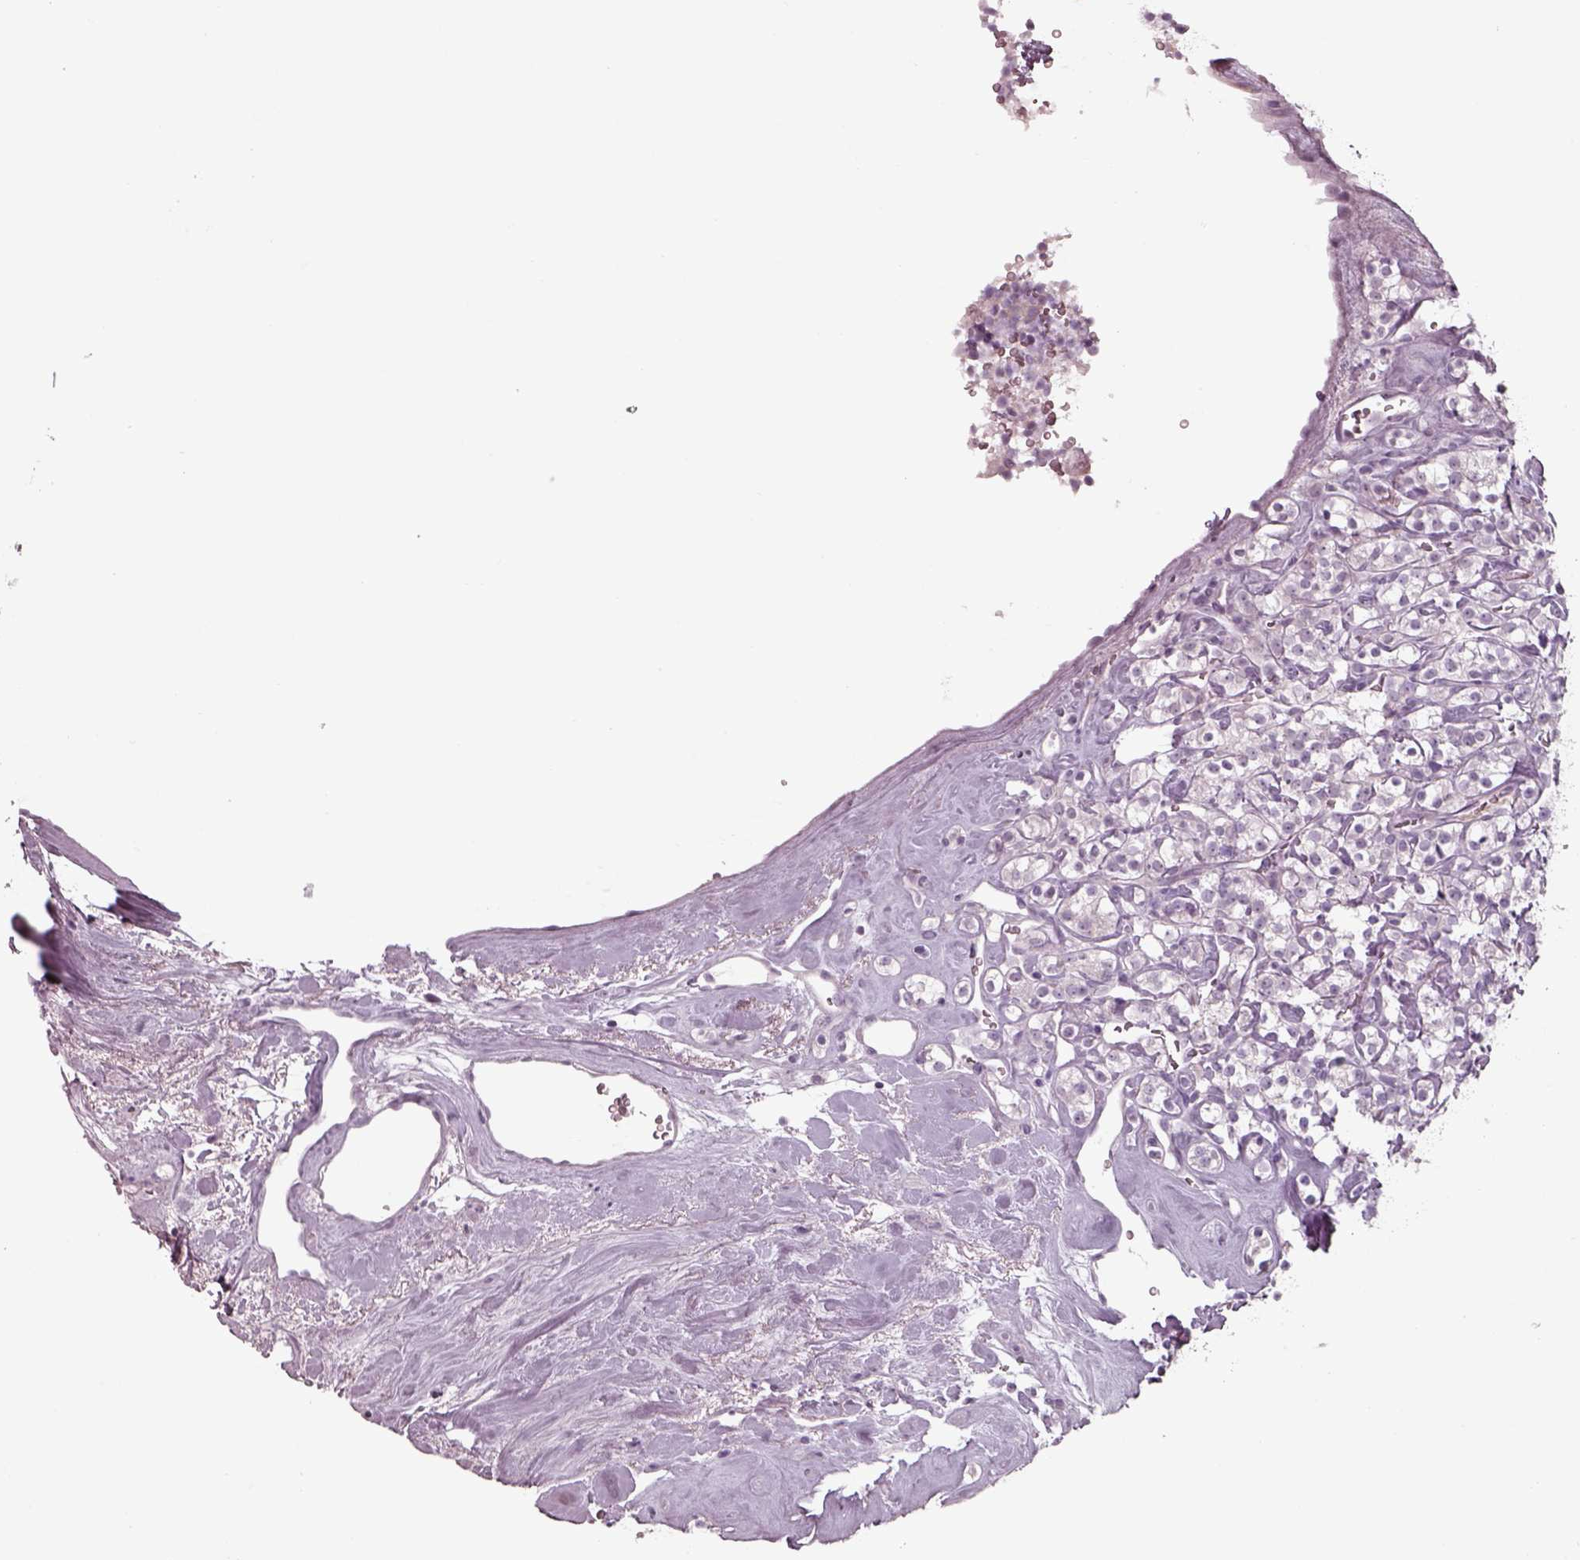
{"staining": {"intensity": "negative", "quantity": "none", "location": "none"}, "tissue": "renal cancer", "cell_type": "Tumor cells", "image_type": "cancer", "snomed": [{"axis": "morphology", "description": "Adenocarcinoma, NOS"}, {"axis": "topography", "description": "Kidney"}], "caption": "DAB (3,3'-diaminobenzidine) immunohistochemical staining of human renal cancer reveals no significant staining in tumor cells.", "gene": "SEPTIN14", "patient": {"sex": "male", "age": 77}}